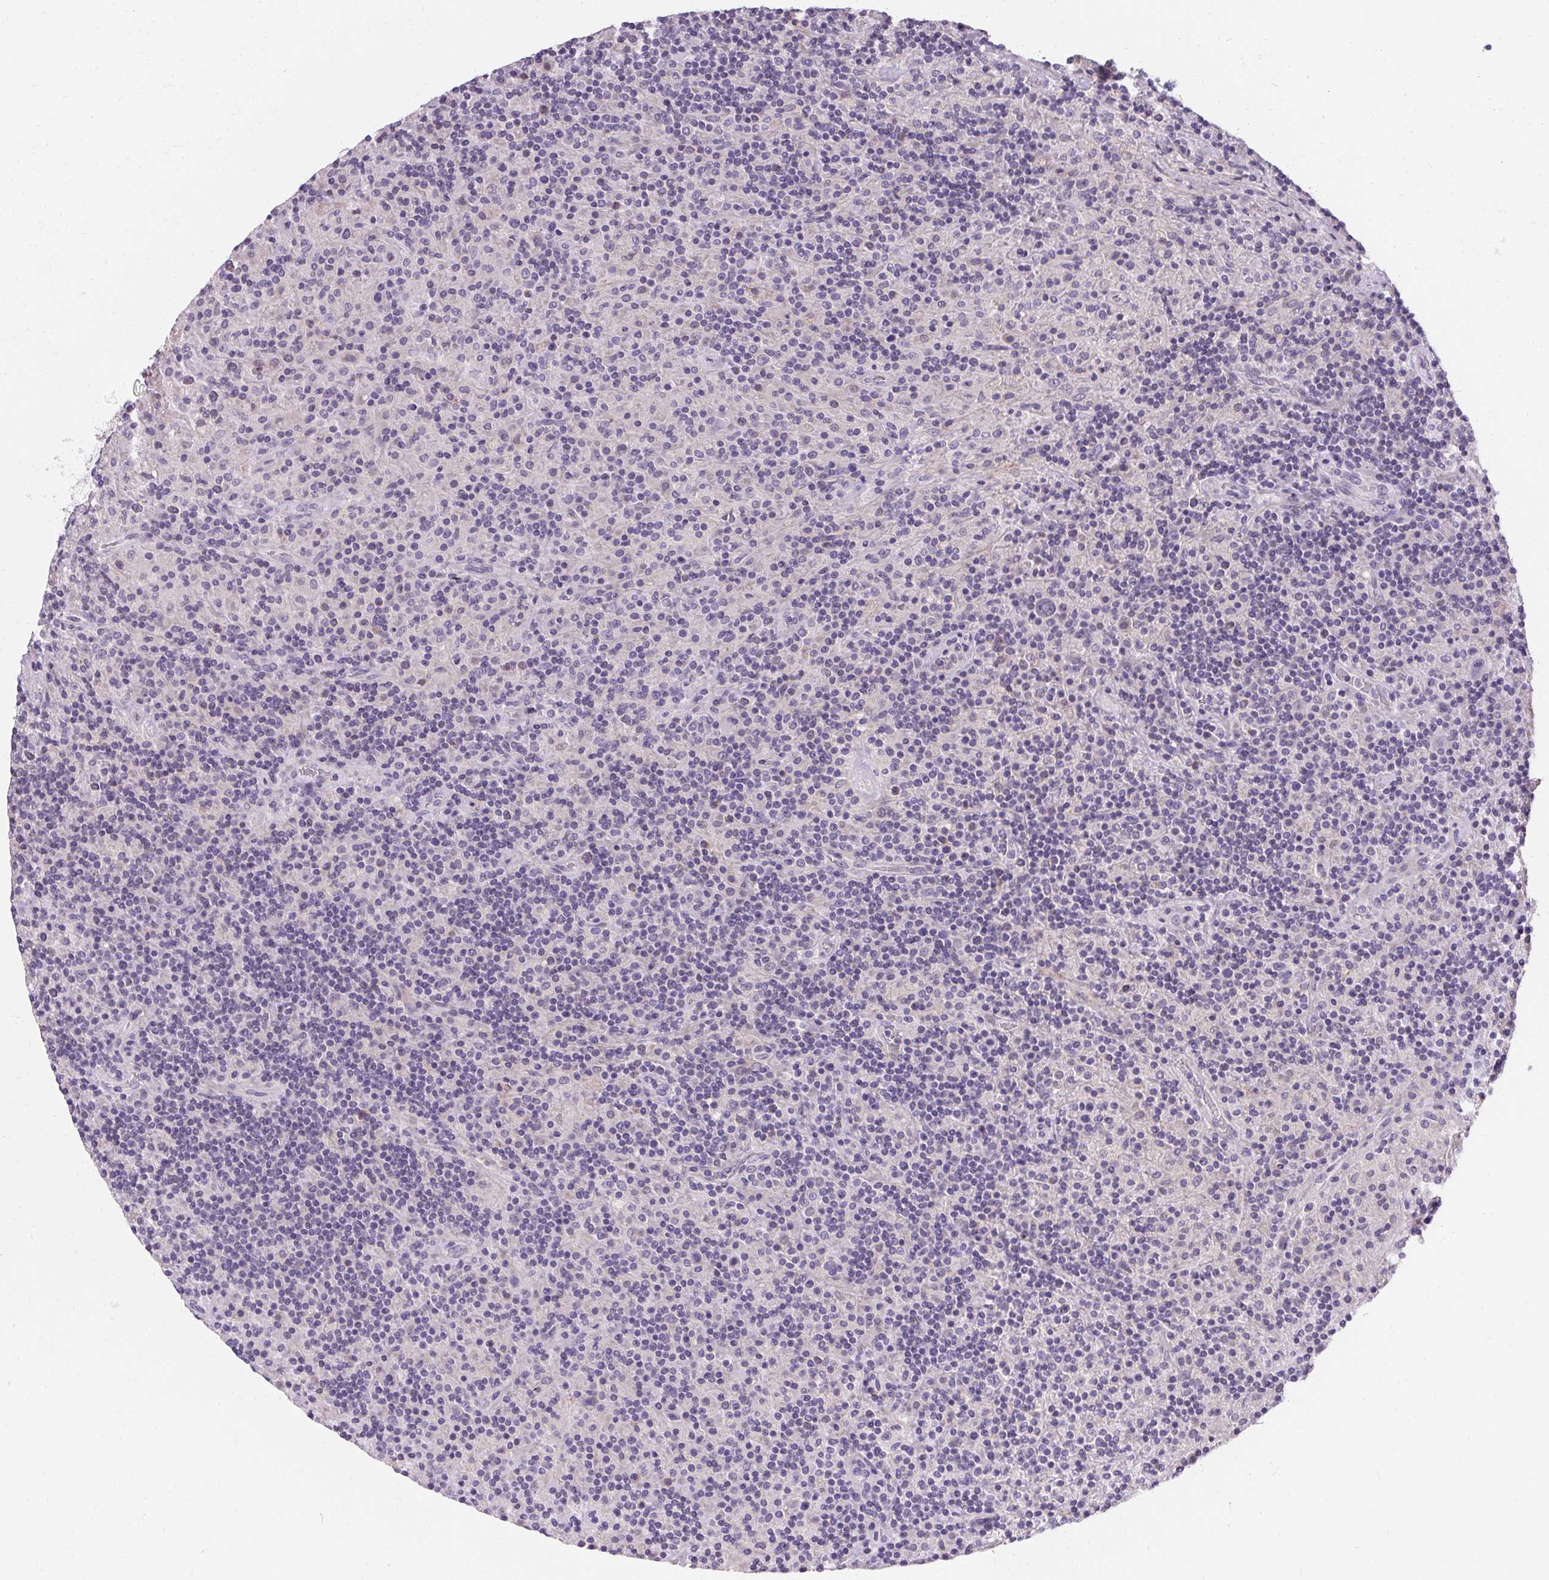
{"staining": {"intensity": "negative", "quantity": "none", "location": "none"}, "tissue": "lymphoma", "cell_type": "Tumor cells", "image_type": "cancer", "snomed": [{"axis": "morphology", "description": "Hodgkin's disease, NOS"}, {"axis": "topography", "description": "Lymph node"}], "caption": "Tumor cells are negative for protein expression in human Hodgkin's disease.", "gene": "TRIP13", "patient": {"sex": "male", "age": 70}}